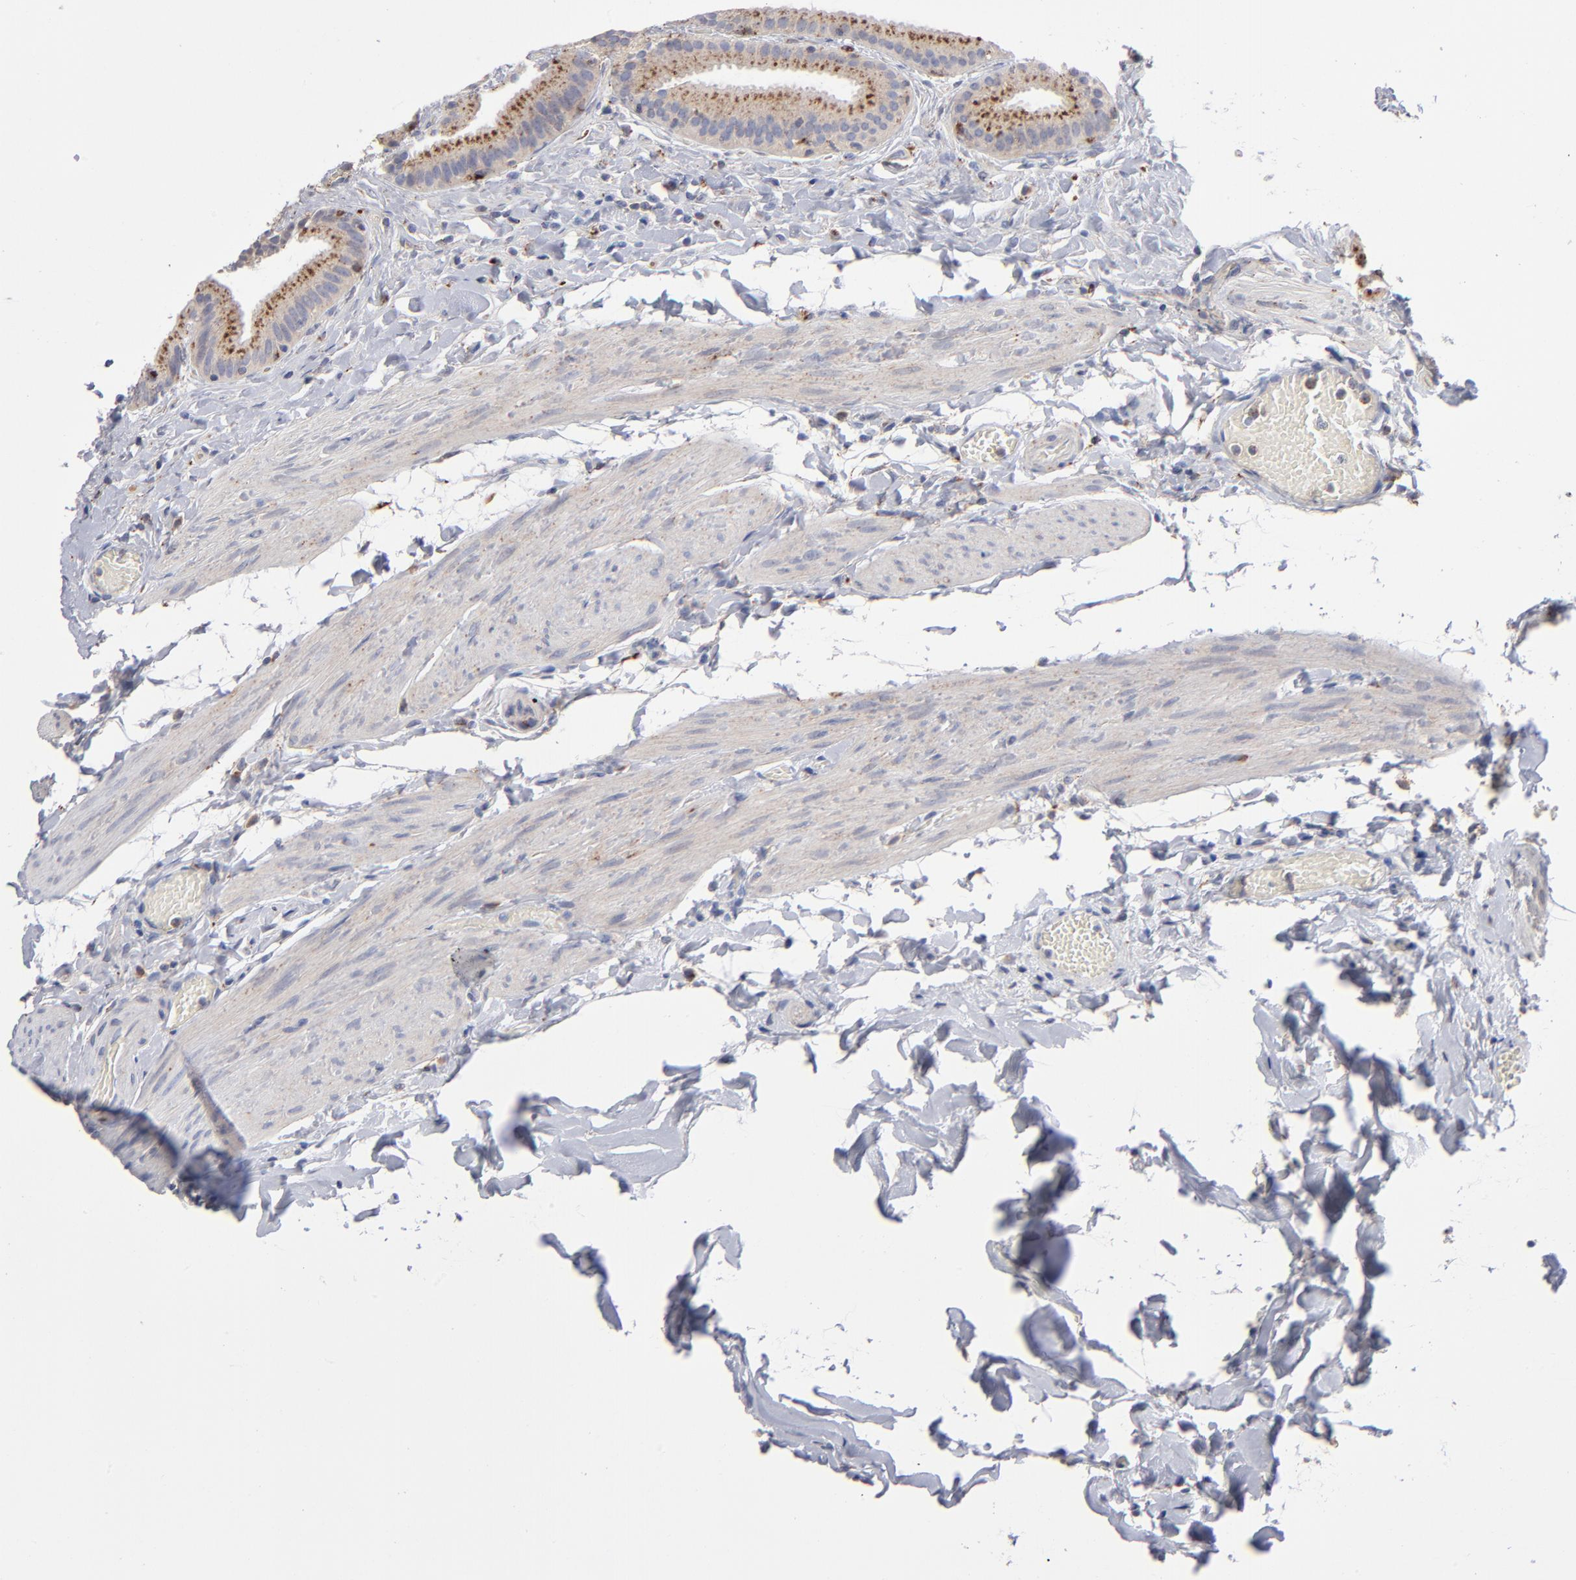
{"staining": {"intensity": "moderate", "quantity": ">75%", "location": "cytoplasmic/membranous"}, "tissue": "gallbladder", "cell_type": "Glandular cells", "image_type": "normal", "snomed": [{"axis": "morphology", "description": "Normal tissue, NOS"}, {"axis": "topography", "description": "Gallbladder"}], "caption": "IHC histopathology image of unremarkable gallbladder: gallbladder stained using IHC exhibits medium levels of moderate protein expression localized specifically in the cytoplasmic/membranous of glandular cells, appearing as a cytoplasmic/membranous brown color.", "gene": "RRAGA", "patient": {"sex": "female", "age": 63}}